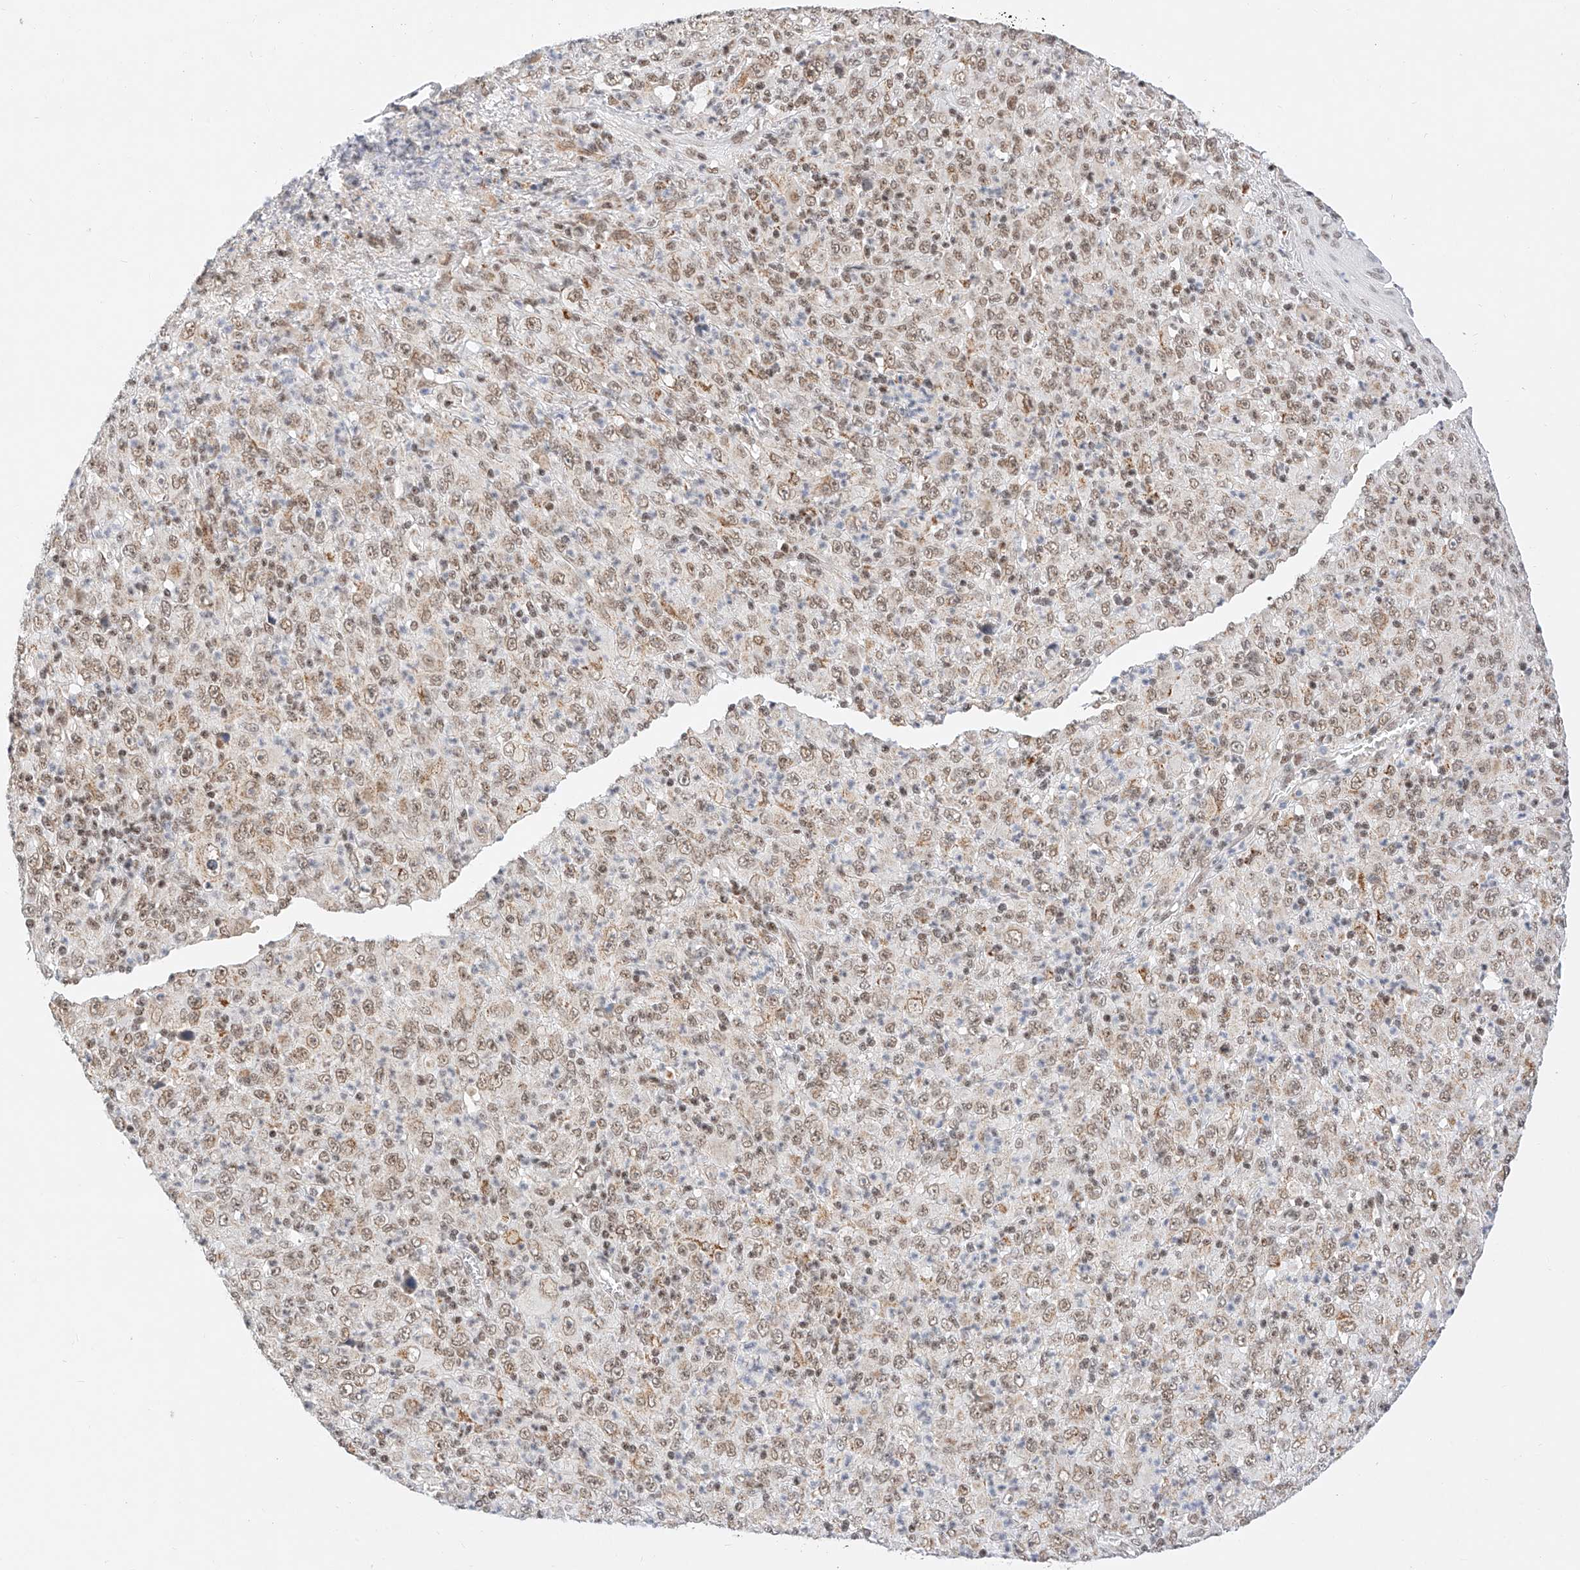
{"staining": {"intensity": "moderate", "quantity": ">75%", "location": "nuclear"}, "tissue": "melanoma", "cell_type": "Tumor cells", "image_type": "cancer", "snomed": [{"axis": "morphology", "description": "Malignant melanoma, Metastatic site"}, {"axis": "topography", "description": "Skin"}], "caption": "A brown stain highlights moderate nuclear staining of a protein in melanoma tumor cells.", "gene": "NRF1", "patient": {"sex": "female", "age": 56}}